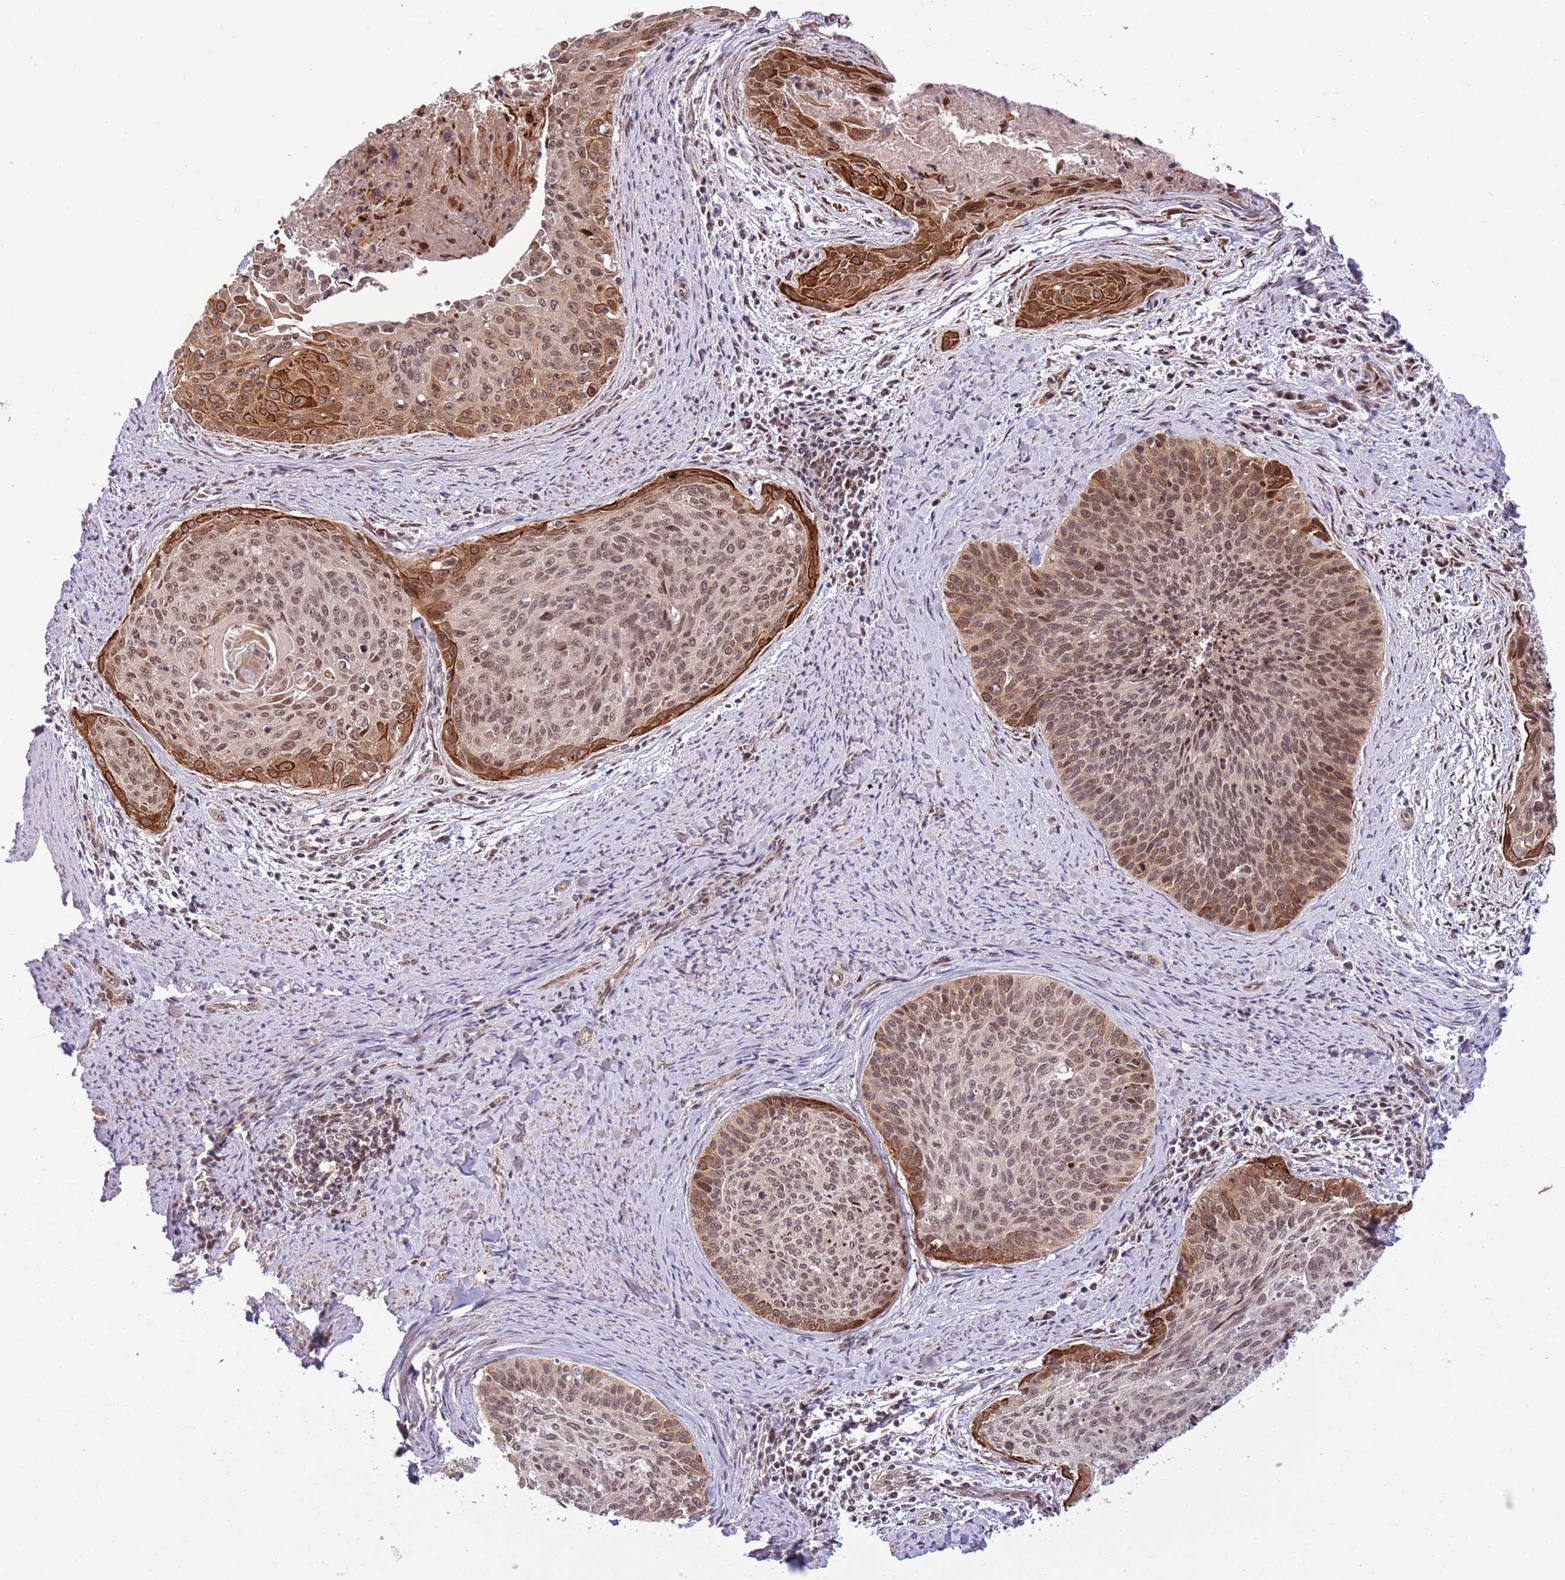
{"staining": {"intensity": "moderate", "quantity": ">75%", "location": "cytoplasmic/membranous,nuclear"}, "tissue": "cervical cancer", "cell_type": "Tumor cells", "image_type": "cancer", "snomed": [{"axis": "morphology", "description": "Squamous cell carcinoma, NOS"}, {"axis": "topography", "description": "Cervix"}], "caption": "This is an image of immunohistochemistry staining of squamous cell carcinoma (cervical), which shows moderate staining in the cytoplasmic/membranous and nuclear of tumor cells.", "gene": "CHD1", "patient": {"sex": "female", "age": 55}}